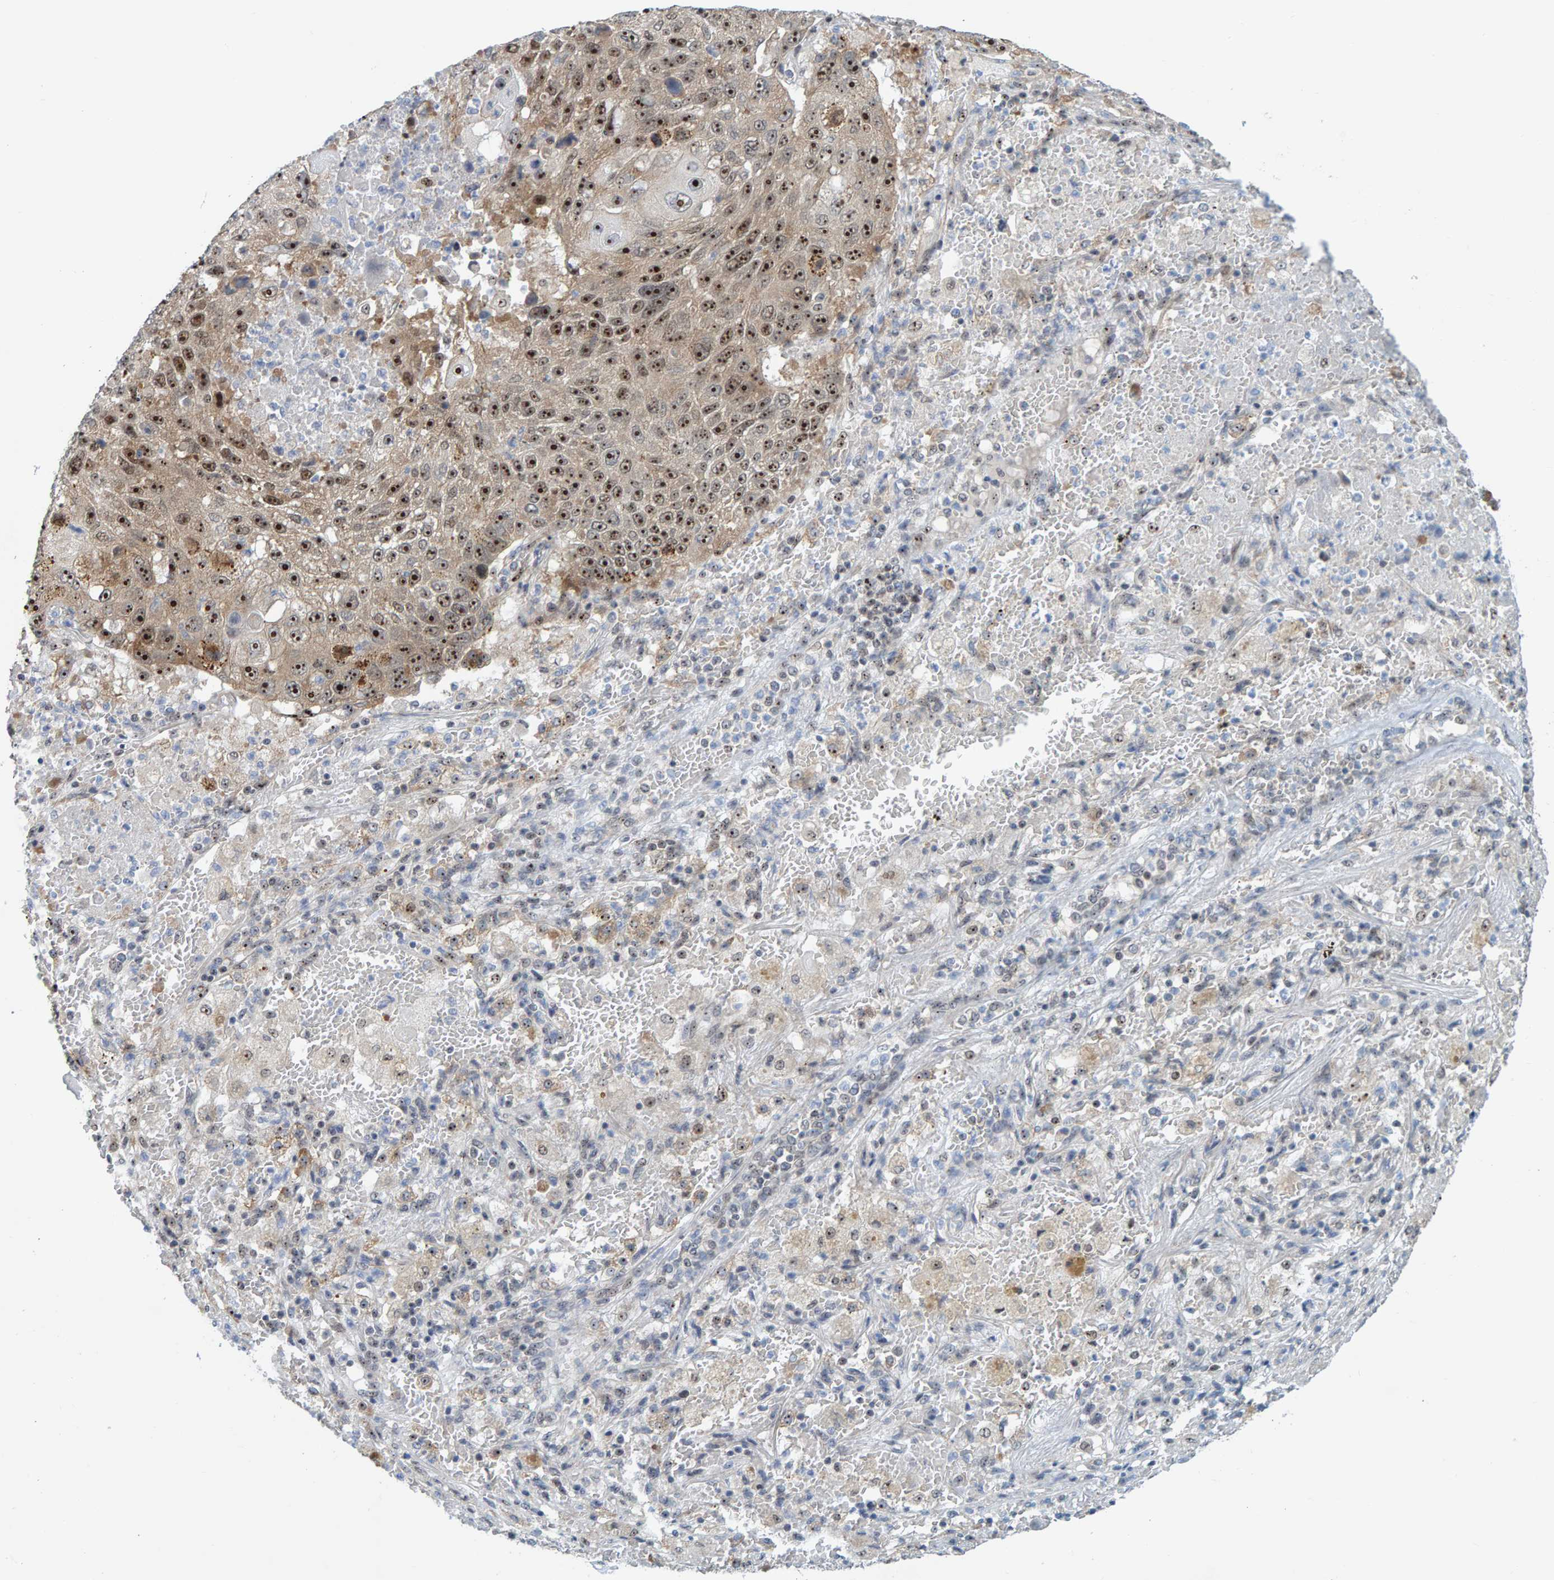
{"staining": {"intensity": "strong", "quantity": ">75%", "location": "nuclear"}, "tissue": "lung cancer", "cell_type": "Tumor cells", "image_type": "cancer", "snomed": [{"axis": "morphology", "description": "Squamous cell carcinoma, NOS"}, {"axis": "topography", "description": "Lung"}], "caption": "Tumor cells show strong nuclear staining in about >75% of cells in squamous cell carcinoma (lung).", "gene": "POLR1E", "patient": {"sex": "male", "age": 61}}